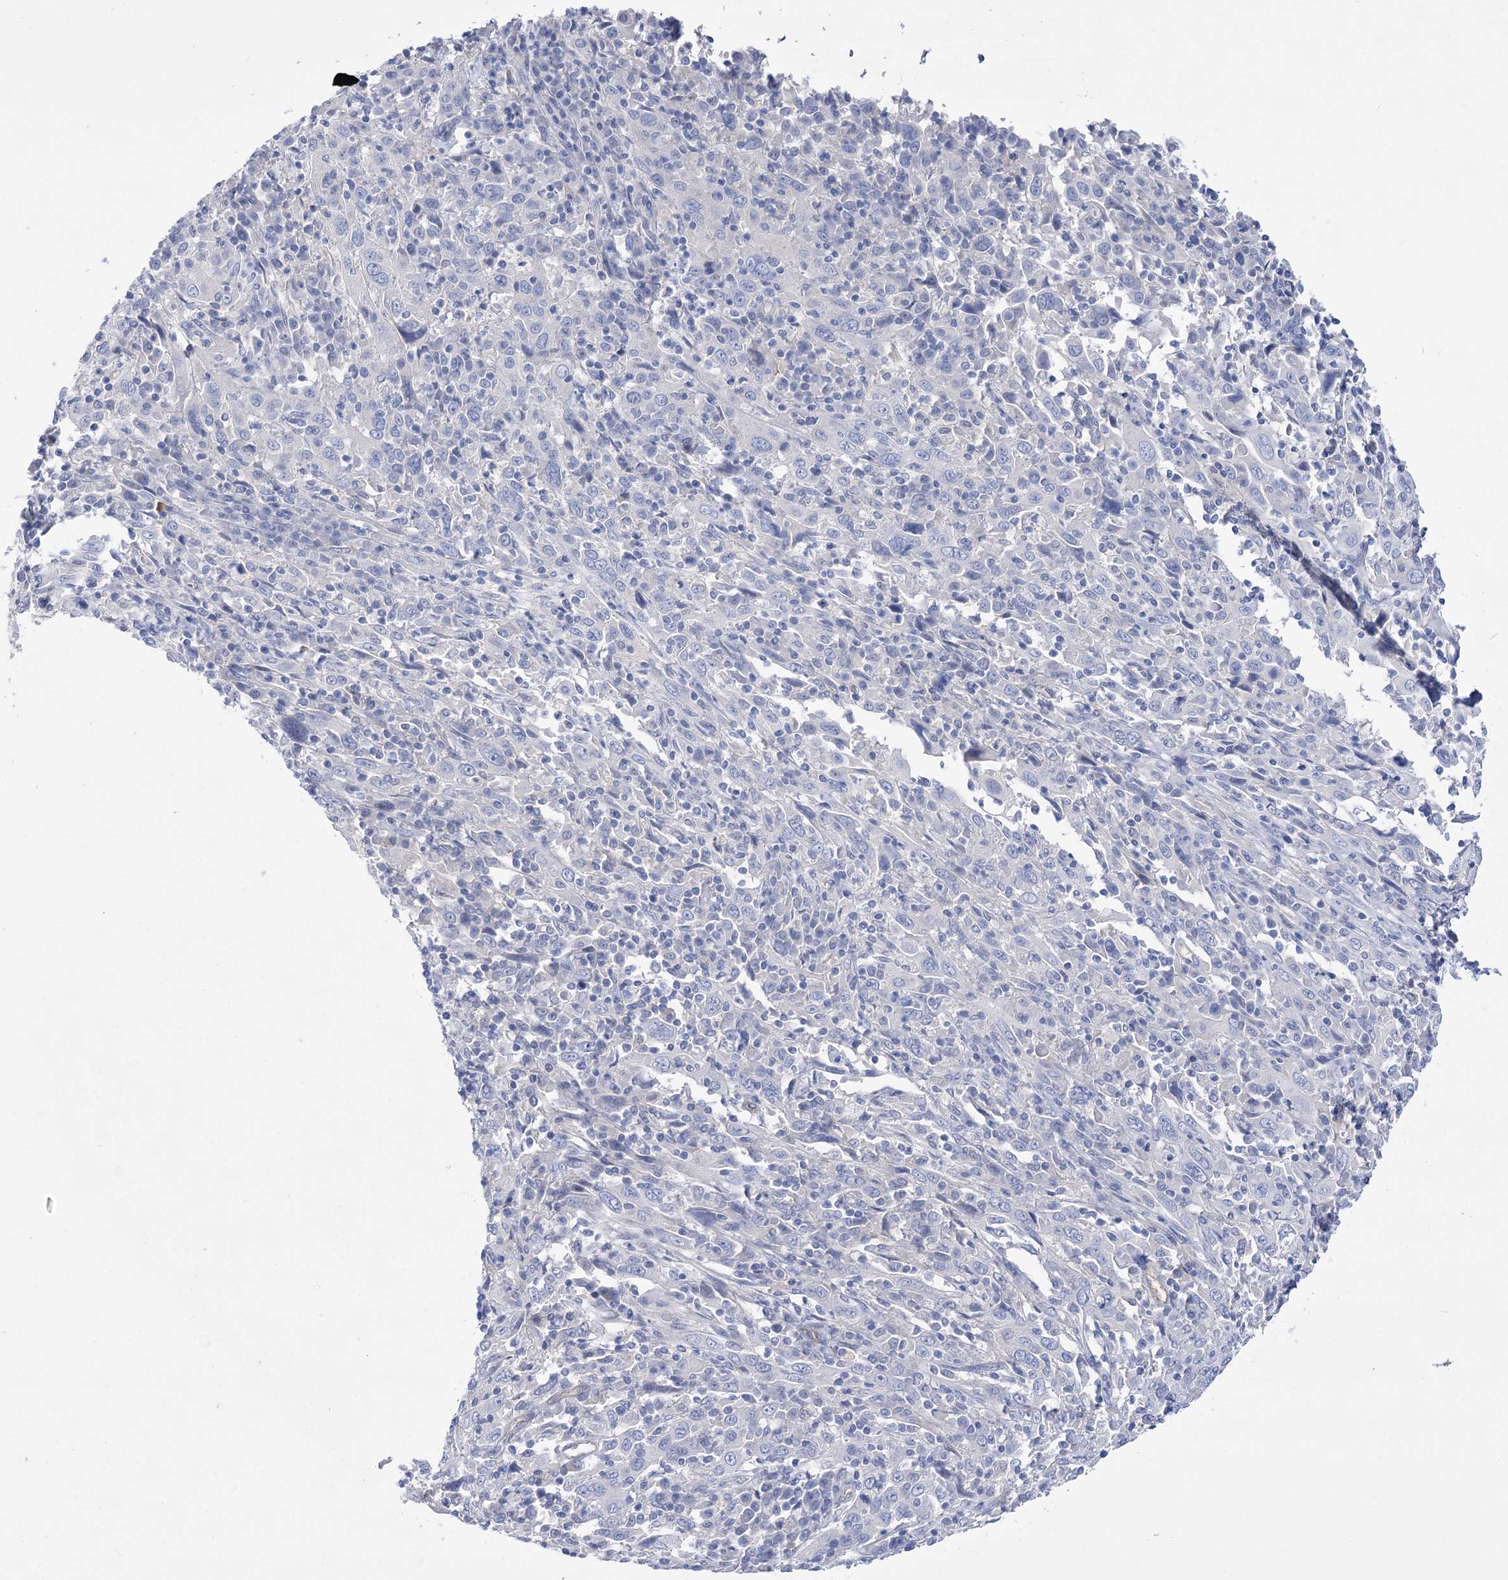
{"staining": {"intensity": "negative", "quantity": "none", "location": "none"}, "tissue": "cervical cancer", "cell_type": "Tumor cells", "image_type": "cancer", "snomed": [{"axis": "morphology", "description": "Squamous cell carcinoma, NOS"}, {"axis": "topography", "description": "Cervix"}], "caption": "Tumor cells show no significant protein expression in cervical squamous cell carcinoma.", "gene": "LRRC34", "patient": {"sex": "female", "age": 46}}